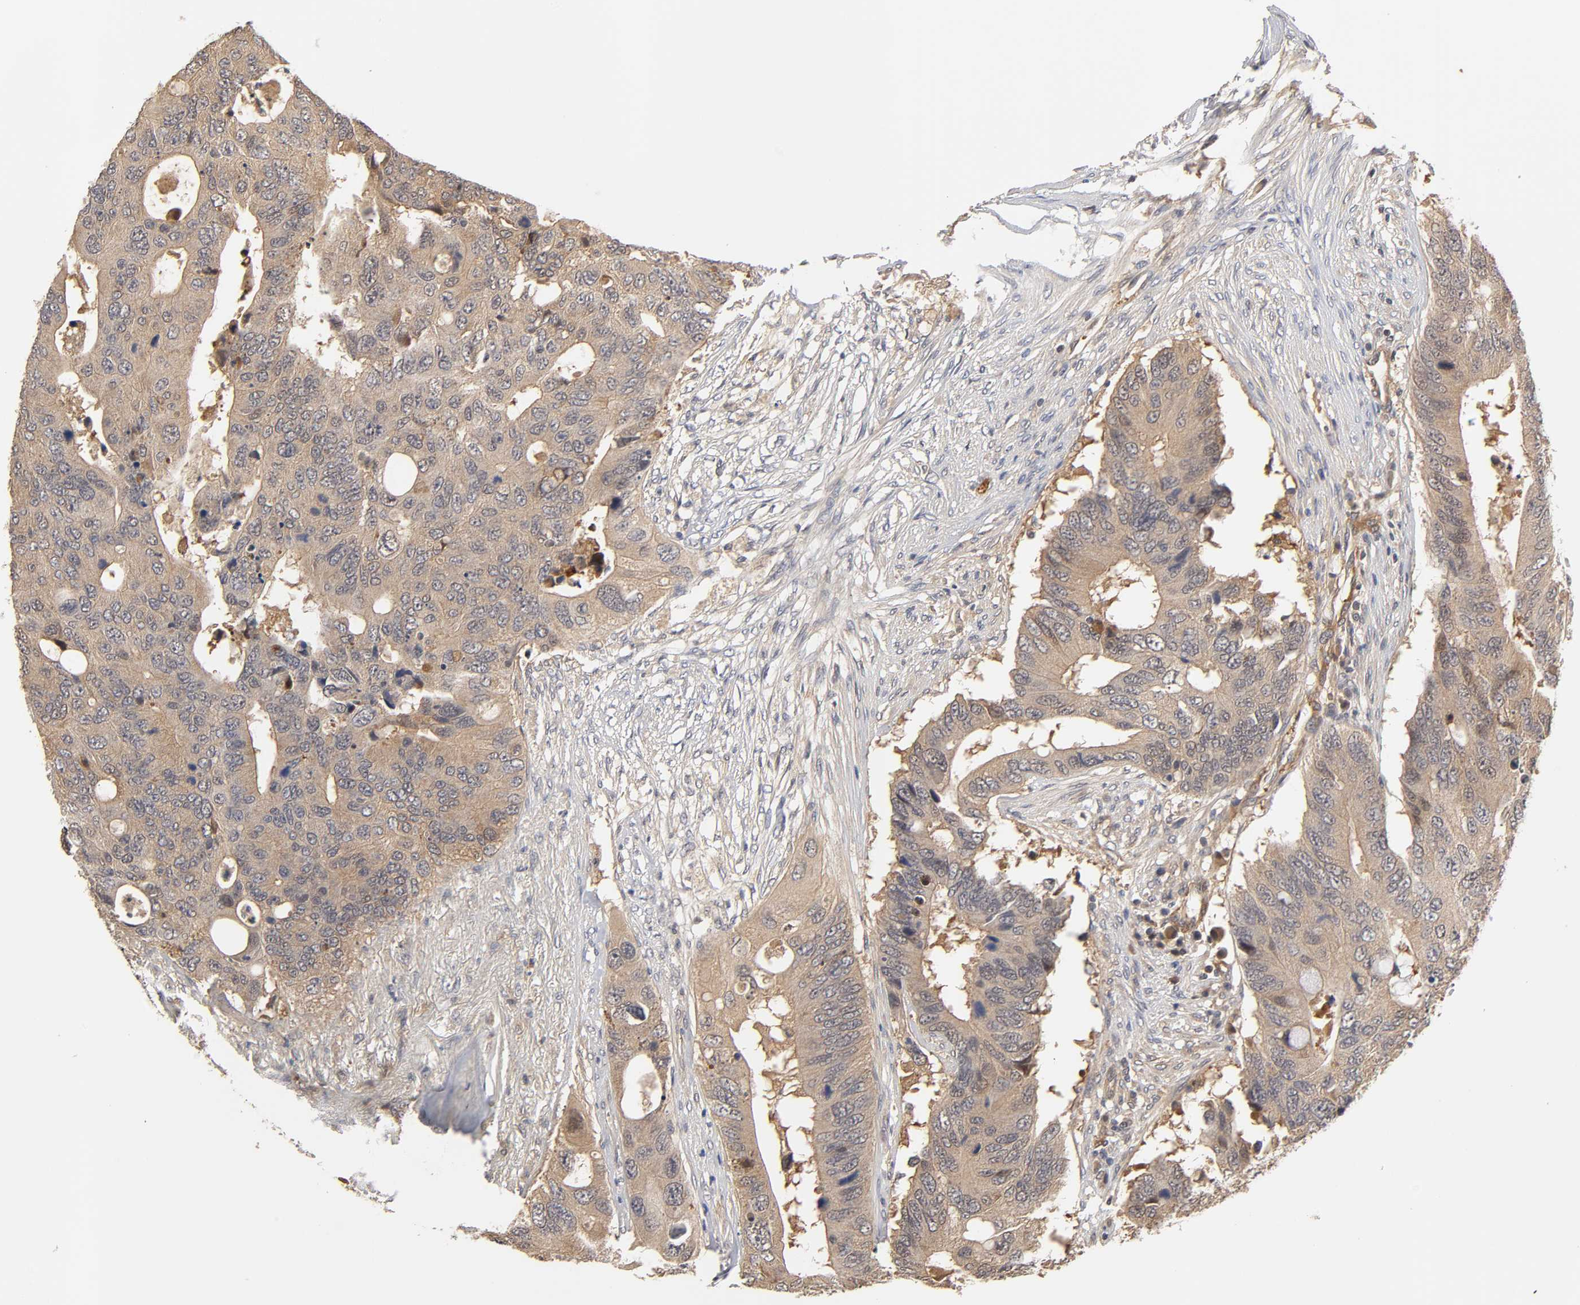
{"staining": {"intensity": "weak", "quantity": ">75%", "location": "cytoplasmic/membranous"}, "tissue": "colorectal cancer", "cell_type": "Tumor cells", "image_type": "cancer", "snomed": [{"axis": "morphology", "description": "Adenocarcinoma, NOS"}, {"axis": "topography", "description": "Colon"}], "caption": "An image of colorectal cancer (adenocarcinoma) stained for a protein displays weak cytoplasmic/membranous brown staining in tumor cells.", "gene": "PDE5A", "patient": {"sex": "male", "age": 71}}